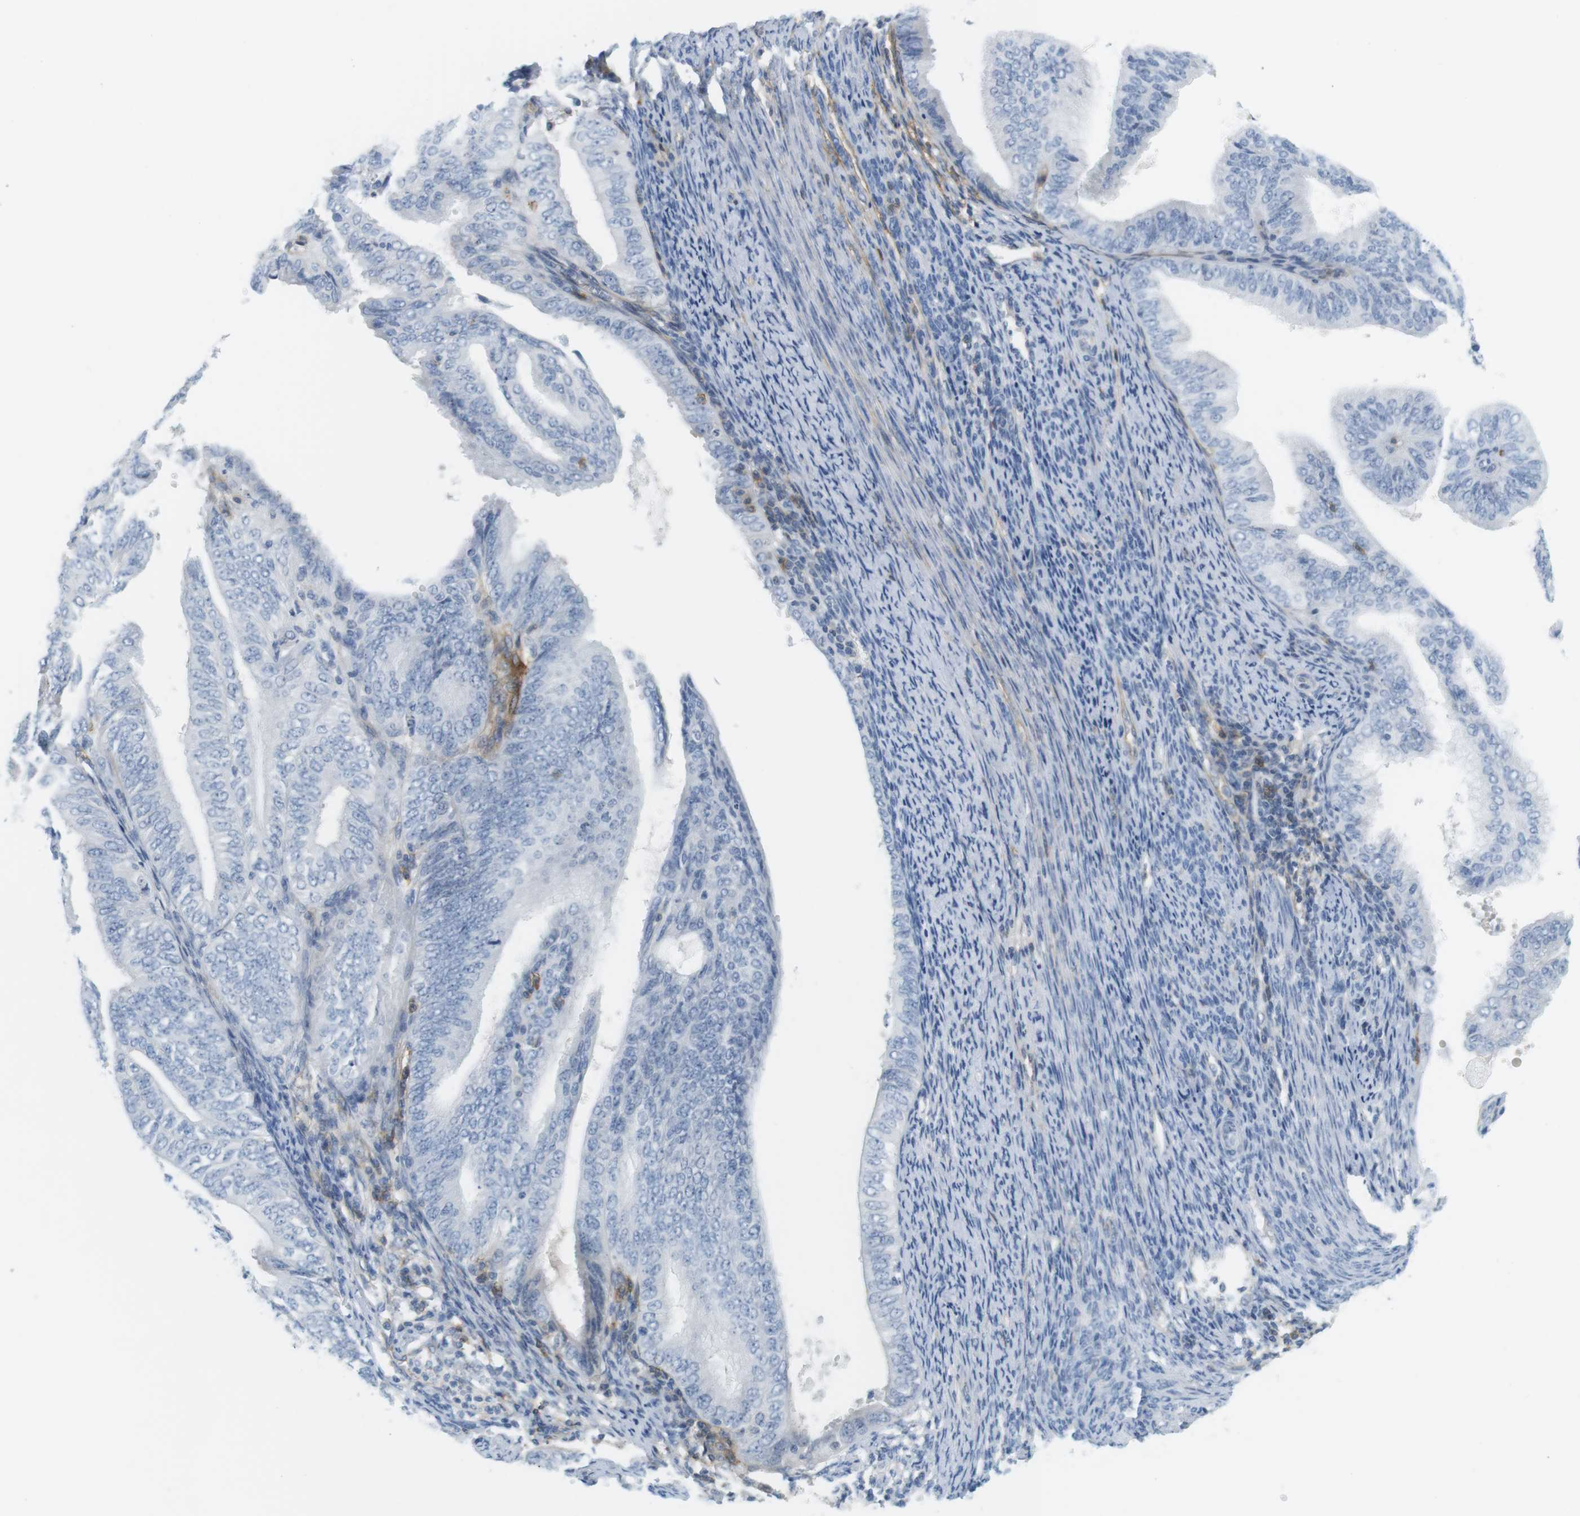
{"staining": {"intensity": "negative", "quantity": "none", "location": "none"}, "tissue": "endometrial cancer", "cell_type": "Tumor cells", "image_type": "cancer", "snomed": [{"axis": "morphology", "description": "Adenocarcinoma, NOS"}, {"axis": "topography", "description": "Endometrium"}], "caption": "Tumor cells are negative for protein expression in human endometrial adenocarcinoma.", "gene": "F2R", "patient": {"sex": "female", "age": 58}}